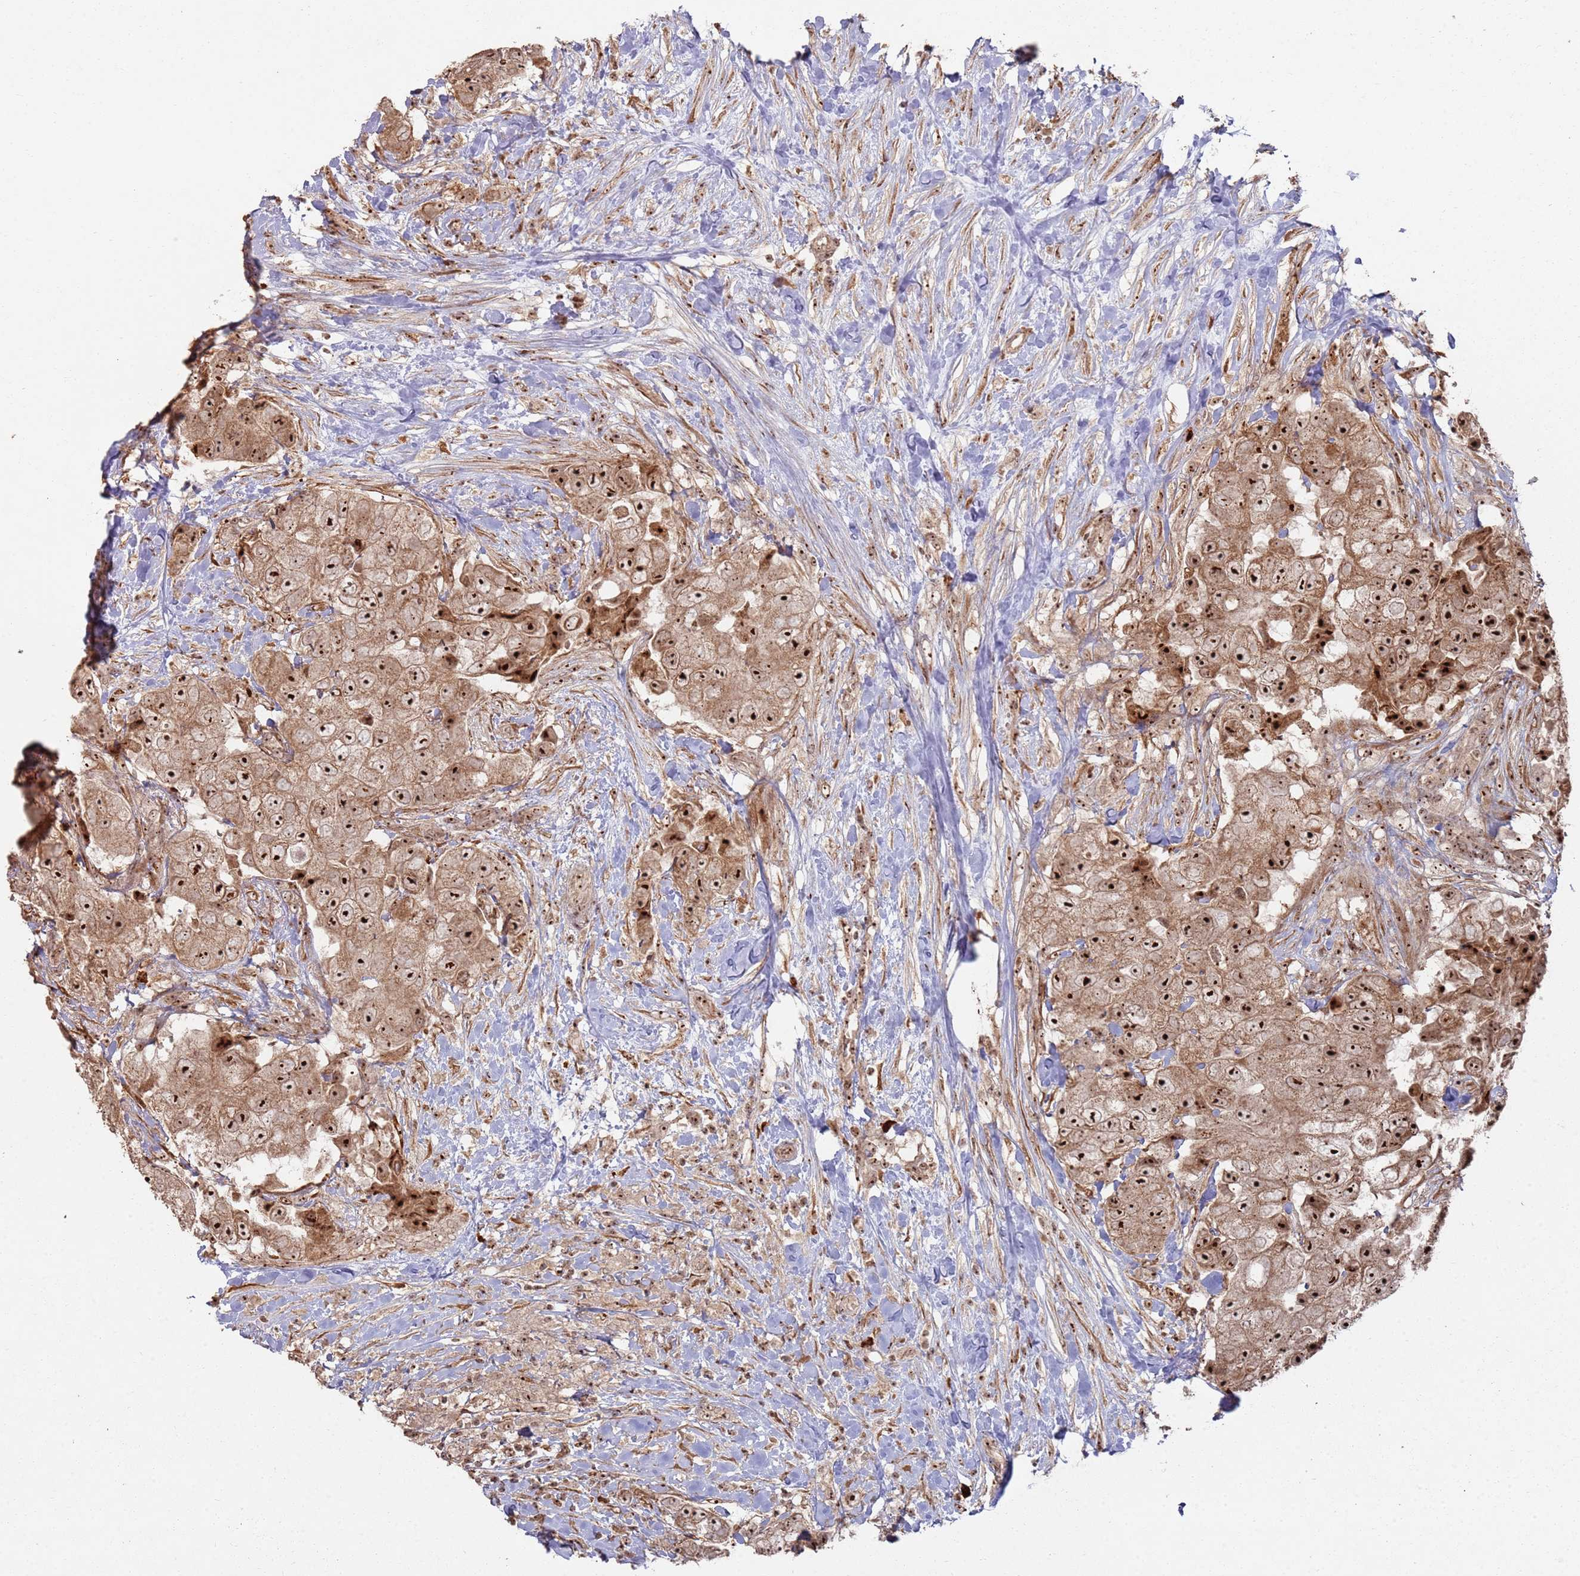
{"staining": {"intensity": "strong", "quantity": ">75%", "location": "nuclear"}, "tissue": "breast cancer", "cell_type": "Tumor cells", "image_type": "cancer", "snomed": [{"axis": "morphology", "description": "Normal tissue, NOS"}, {"axis": "morphology", "description": "Duct carcinoma"}, {"axis": "topography", "description": "Breast"}], "caption": "Protein staining exhibits strong nuclear staining in approximately >75% of tumor cells in breast invasive ductal carcinoma.", "gene": "UTP11", "patient": {"sex": "female", "age": 62}}